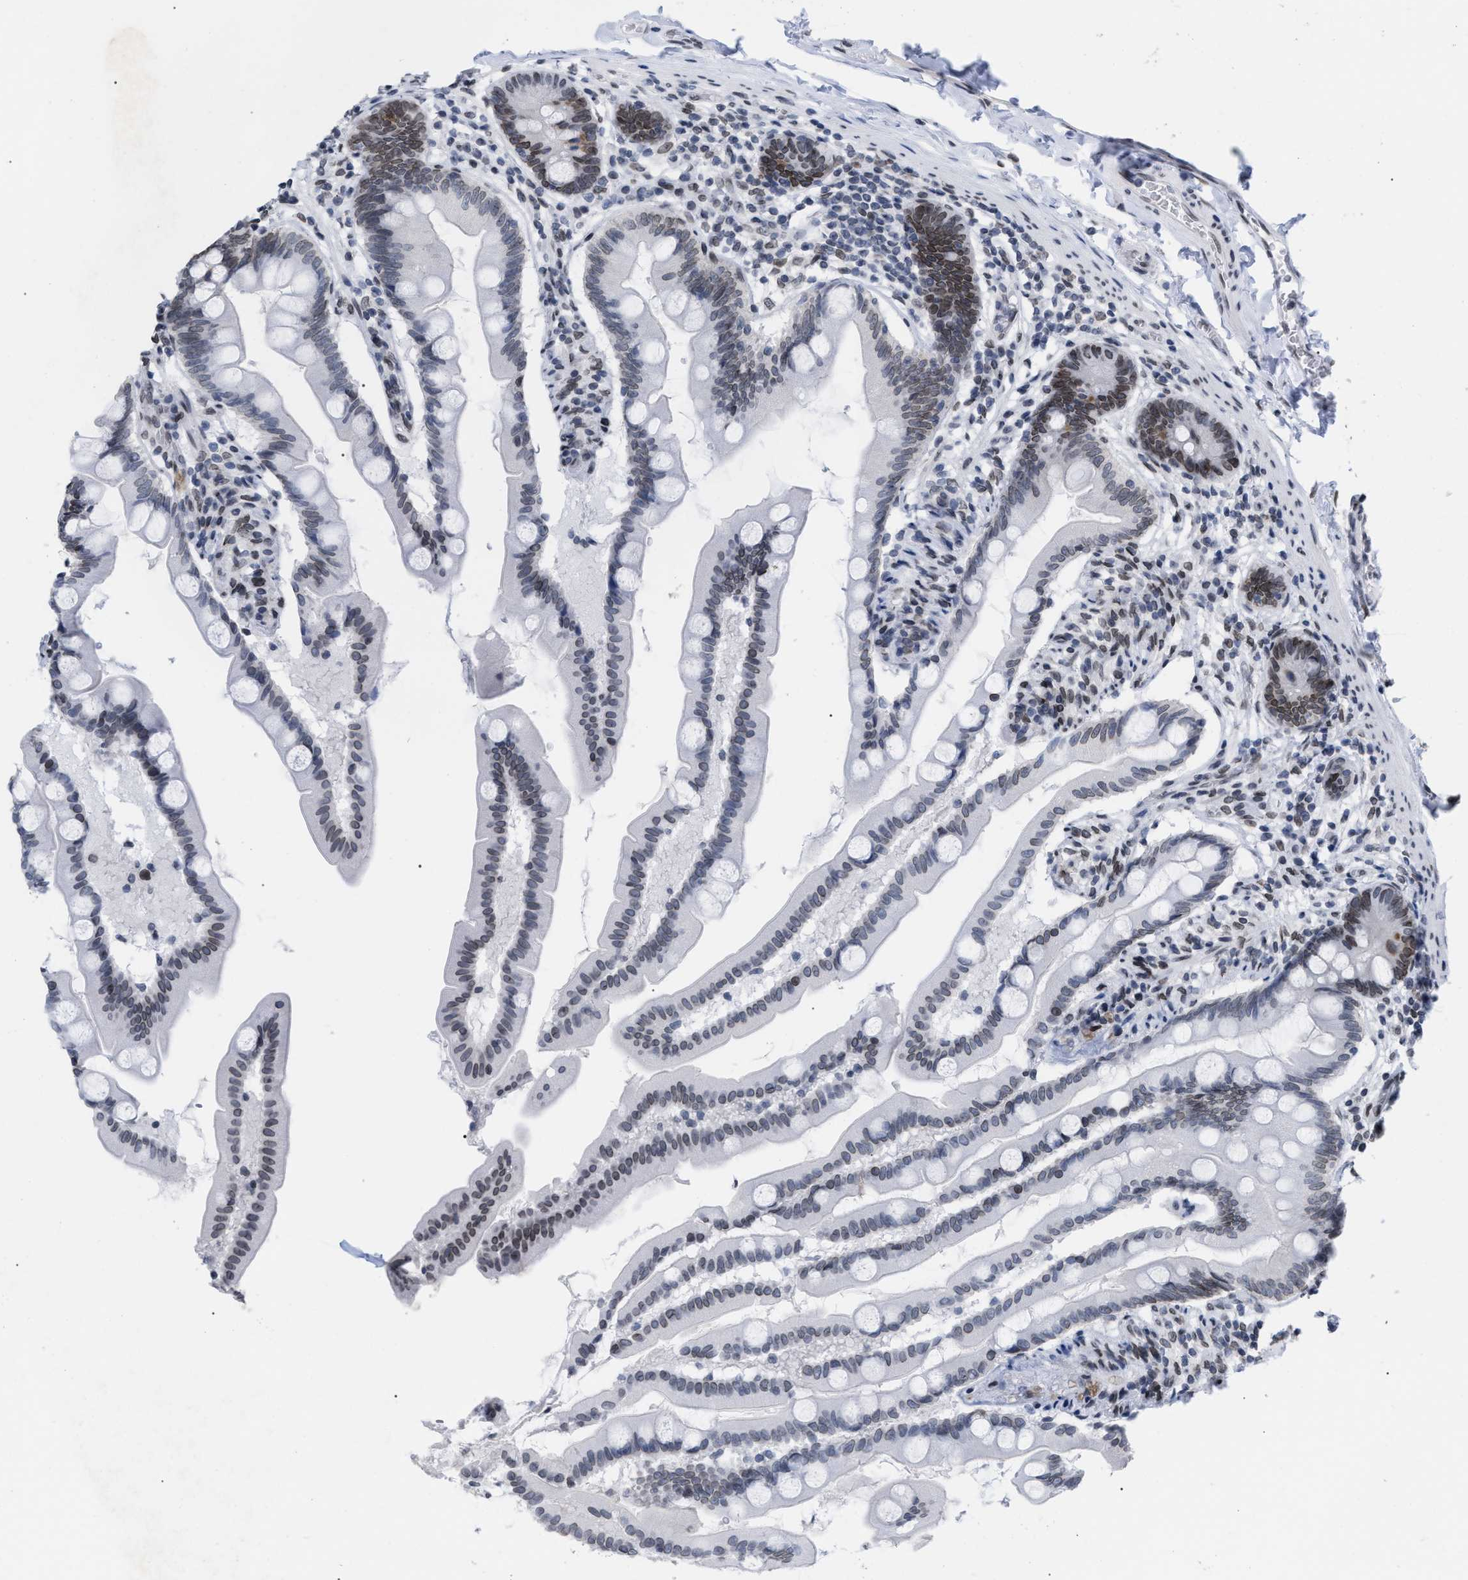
{"staining": {"intensity": "moderate", "quantity": "<25%", "location": "cytoplasmic/membranous,nuclear"}, "tissue": "small intestine", "cell_type": "Glandular cells", "image_type": "normal", "snomed": [{"axis": "morphology", "description": "Normal tissue, NOS"}, {"axis": "topography", "description": "Small intestine"}], "caption": "Benign small intestine demonstrates moderate cytoplasmic/membranous,nuclear staining in approximately <25% of glandular cells, visualized by immunohistochemistry.", "gene": "TPR", "patient": {"sex": "female", "age": 56}}